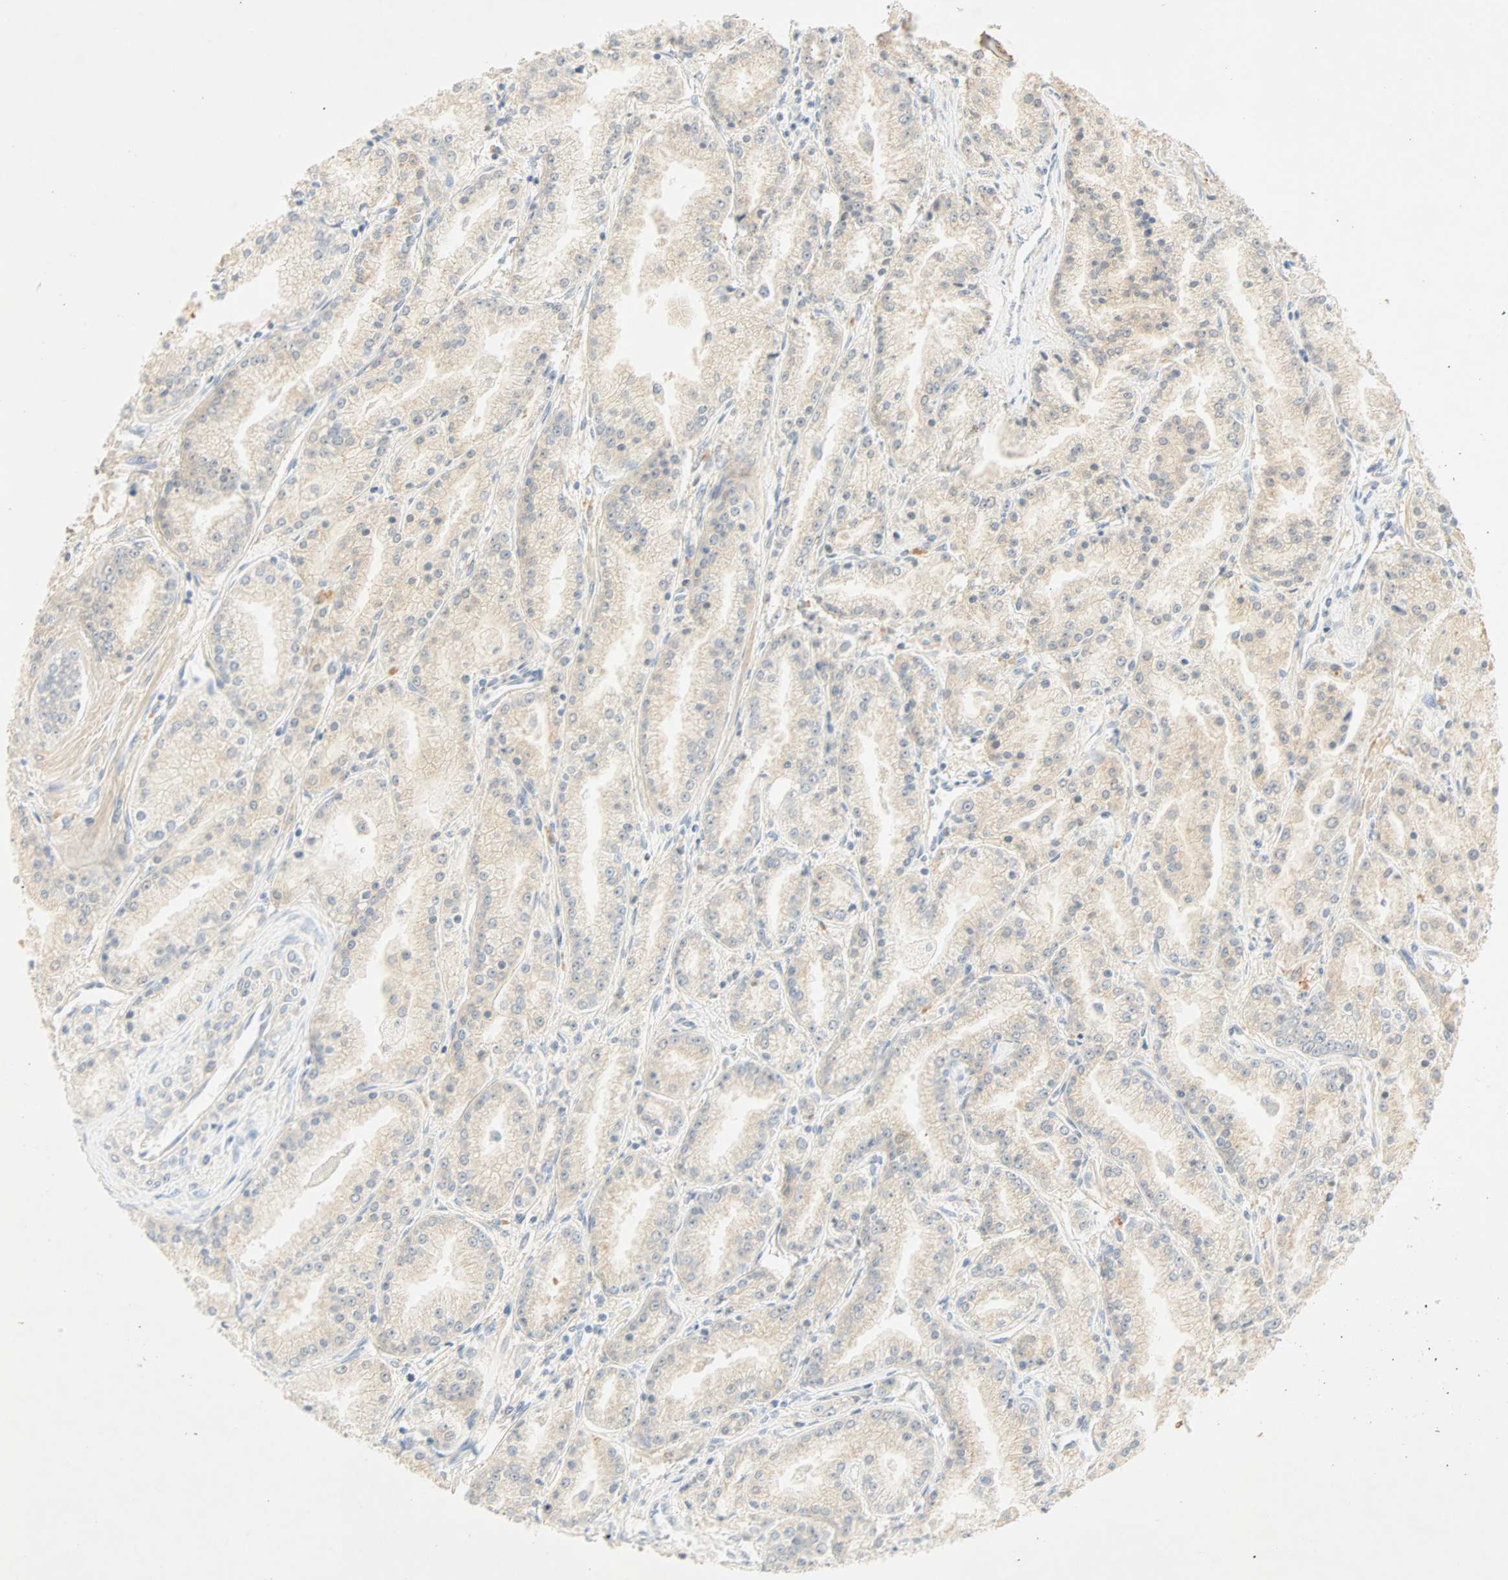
{"staining": {"intensity": "weak", "quantity": "25%-75%", "location": "cytoplasmic/membranous"}, "tissue": "prostate cancer", "cell_type": "Tumor cells", "image_type": "cancer", "snomed": [{"axis": "morphology", "description": "Adenocarcinoma, High grade"}, {"axis": "topography", "description": "Prostate"}], "caption": "Prostate cancer was stained to show a protein in brown. There is low levels of weak cytoplasmic/membranous staining in about 25%-75% of tumor cells.", "gene": "SELENBP1", "patient": {"sex": "male", "age": 61}}